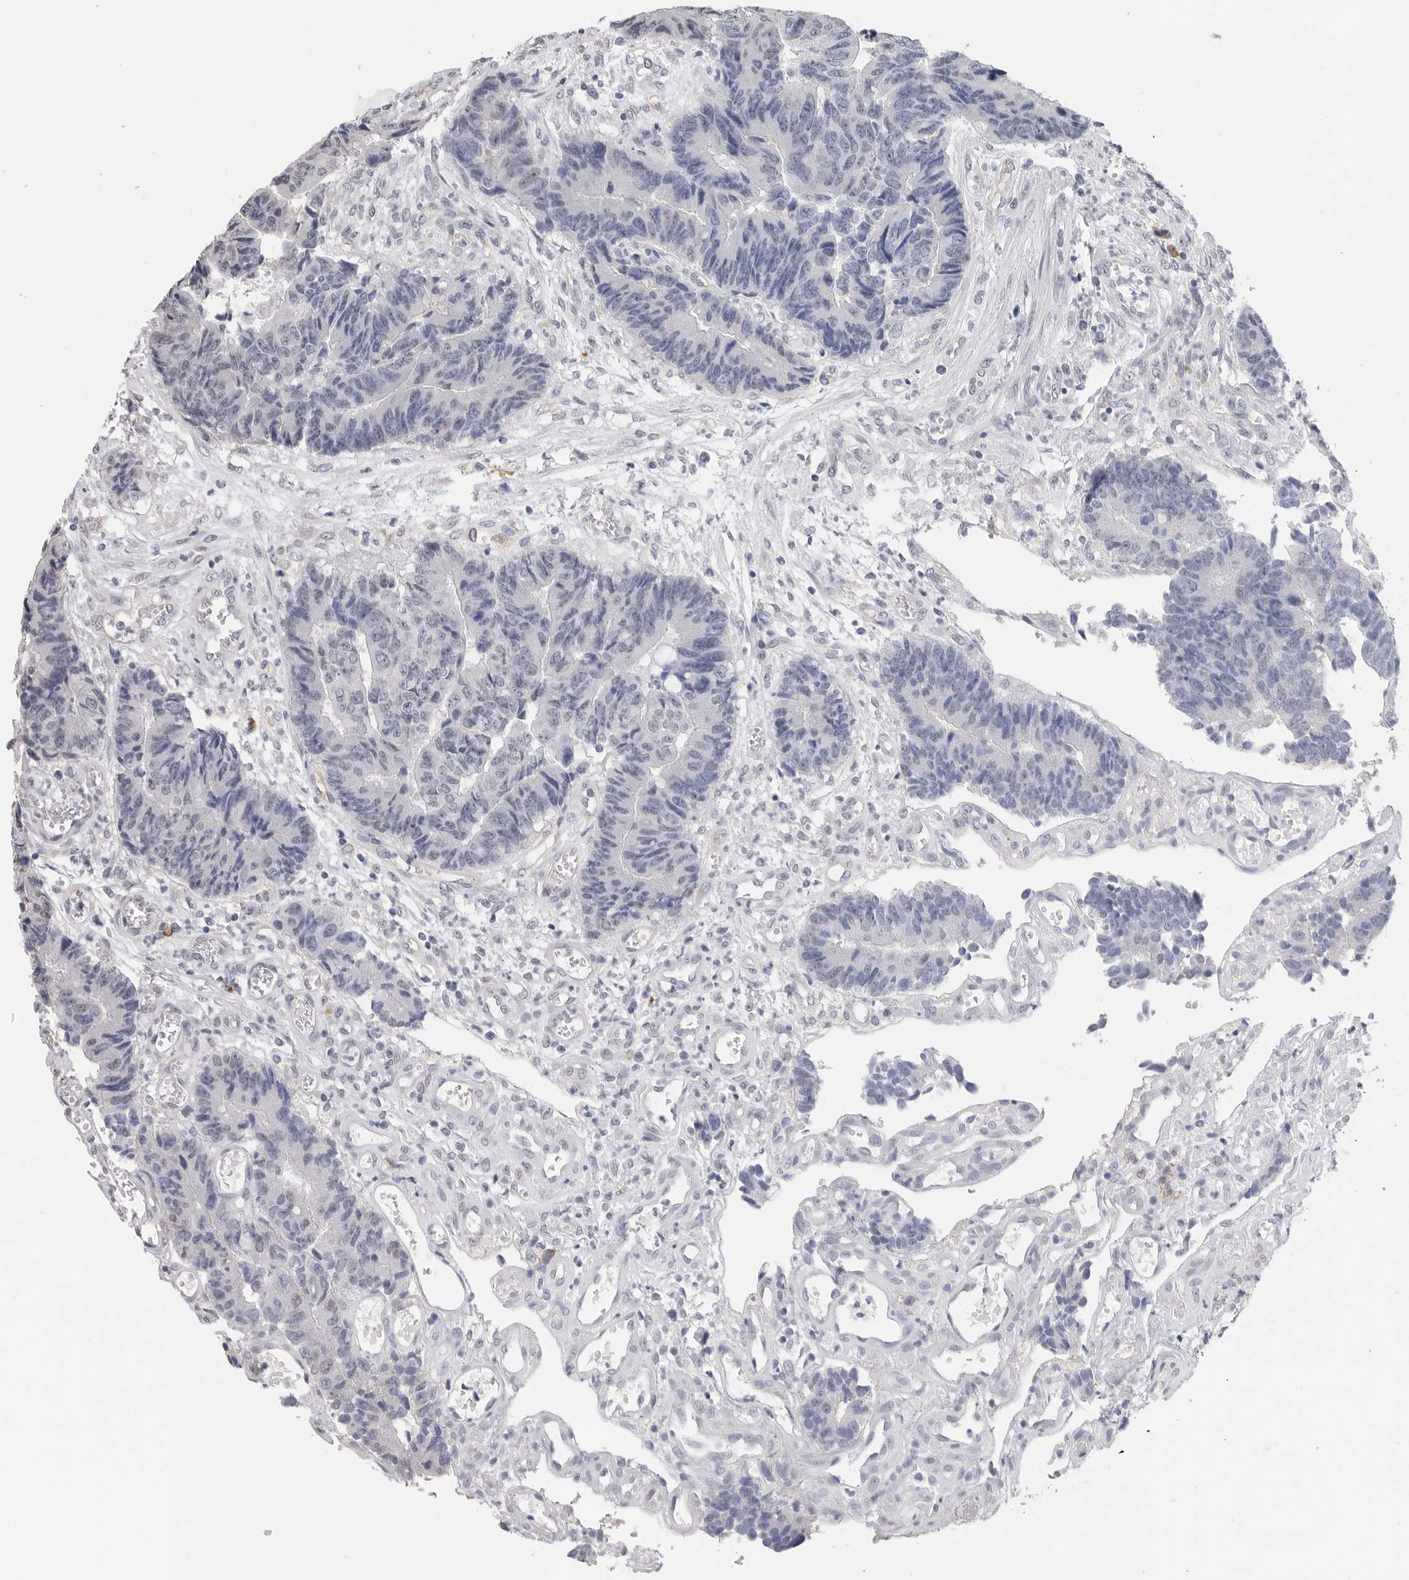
{"staining": {"intensity": "negative", "quantity": "none", "location": "none"}, "tissue": "colorectal cancer", "cell_type": "Tumor cells", "image_type": "cancer", "snomed": [{"axis": "morphology", "description": "Adenocarcinoma, NOS"}, {"axis": "topography", "description": "Rectum"}], "caption": "This is a image of immunohistochemistry (IHC) staining of colorectal cancer (adenocarcinoma), which shows no staining in tumor cells.", "gene": "ARHGEF10", "patient": {"sex": "male", "age": 84}}